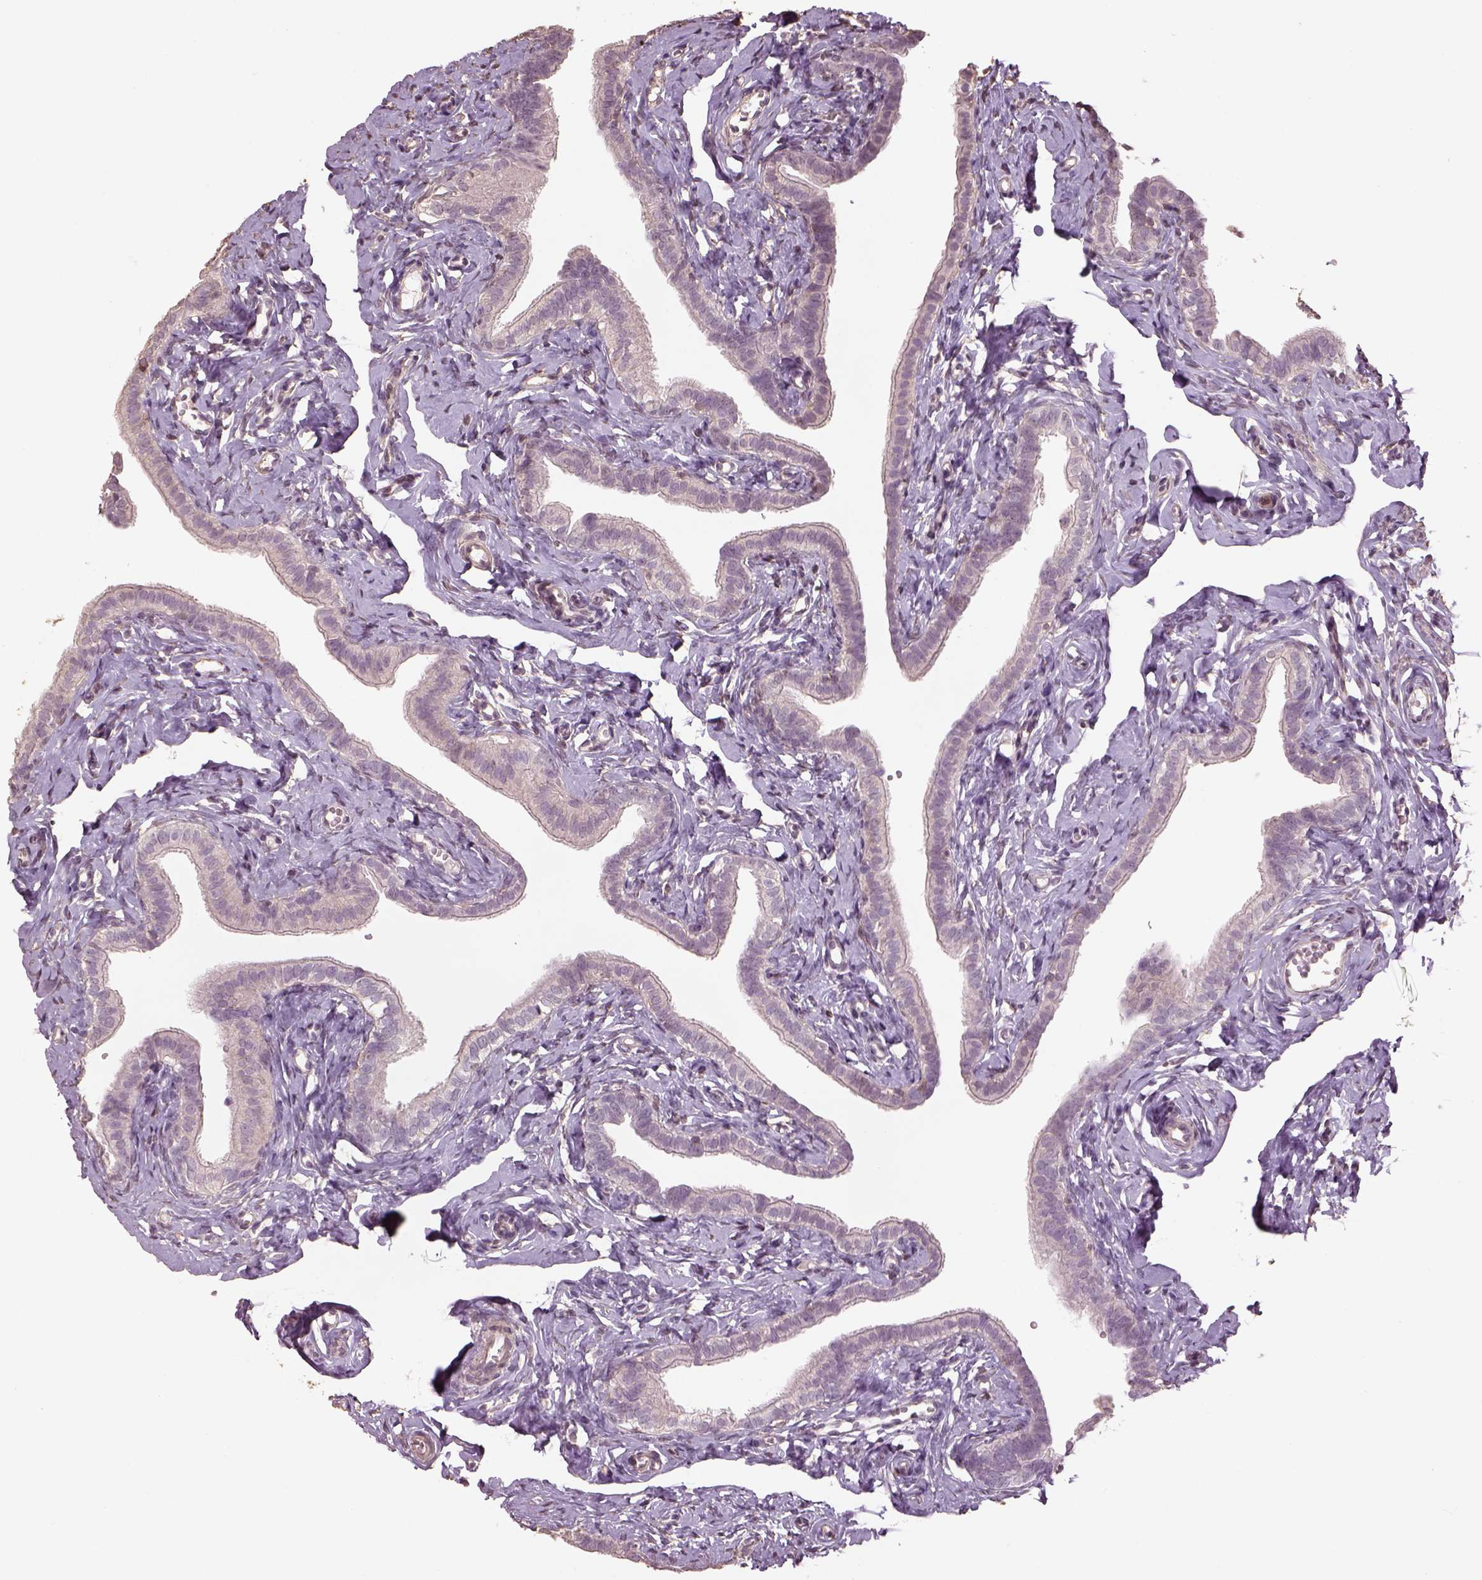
{"staining": {"intensity": "negative", "quantity": "none", "location": "none"}, "tissue": "fallopian tube", "cell_type": "Glandular cells", "image_type": "normal", "snomed": [{"axis": "morphology", "description": "Normal tissue, NOS"}, {"axis": "topography", "description": "Fallopian tube"}], "caption": "Glandular cells are negative for protein expression in benign human fallopian tube. (DAB (3,3'-diaminobenzidine) immunohistochemistry (IHC) with hematoxylin counter stain).", "gene": "LIN7A", "patient": {"sex": "female", "age": 41}}